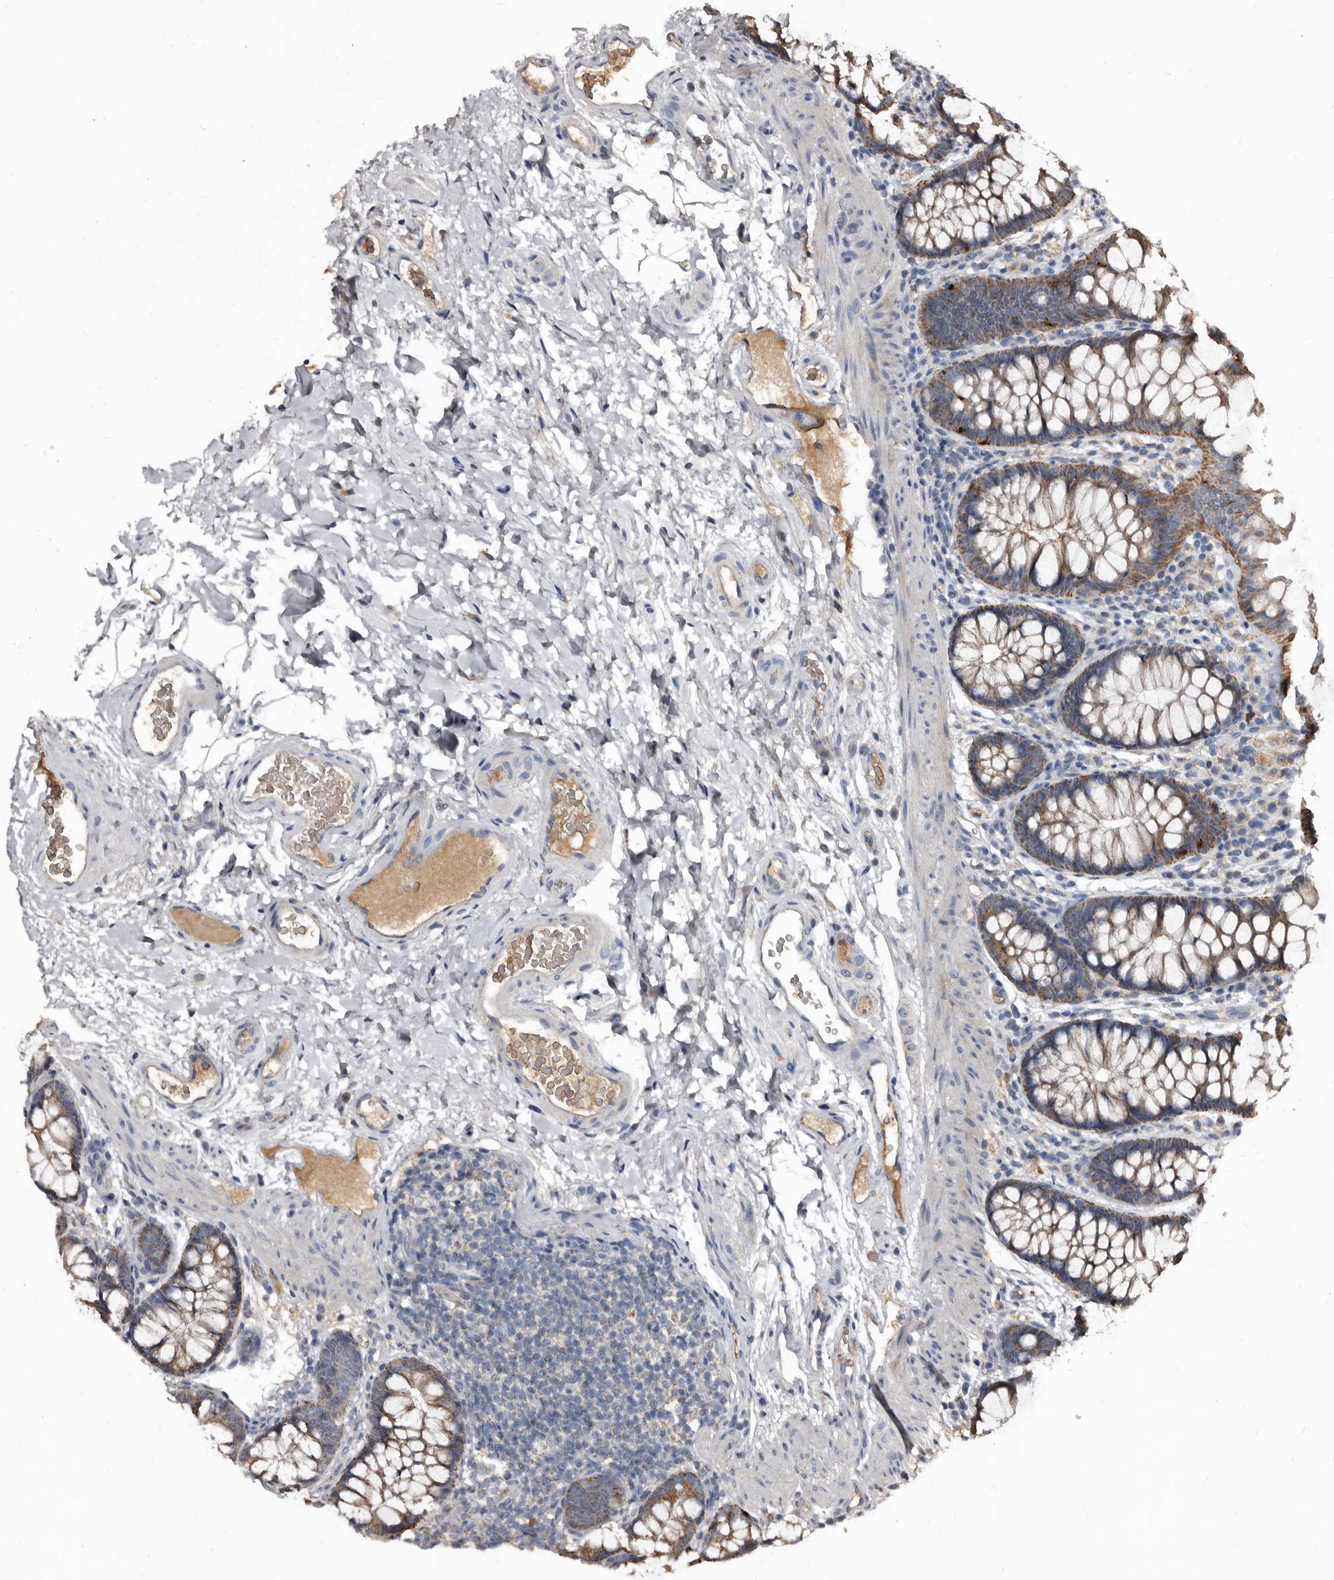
{"staining": {"intensity": "negative", "quantity": "none", "location": "none"}, "tissue": "colon", "cell_type": "Endothelial cells", "image_type": "normal", "snomed": [{"axis": "morphology", "description": "Normal tissue, NOS"}, {"axis": "topography", "description": "Colon"}], "caption": "Endothelial cells are negative for brown protein staining in benign colon.", "gene": "GREB1", "patient": {"sex": "female", "age": 62}}